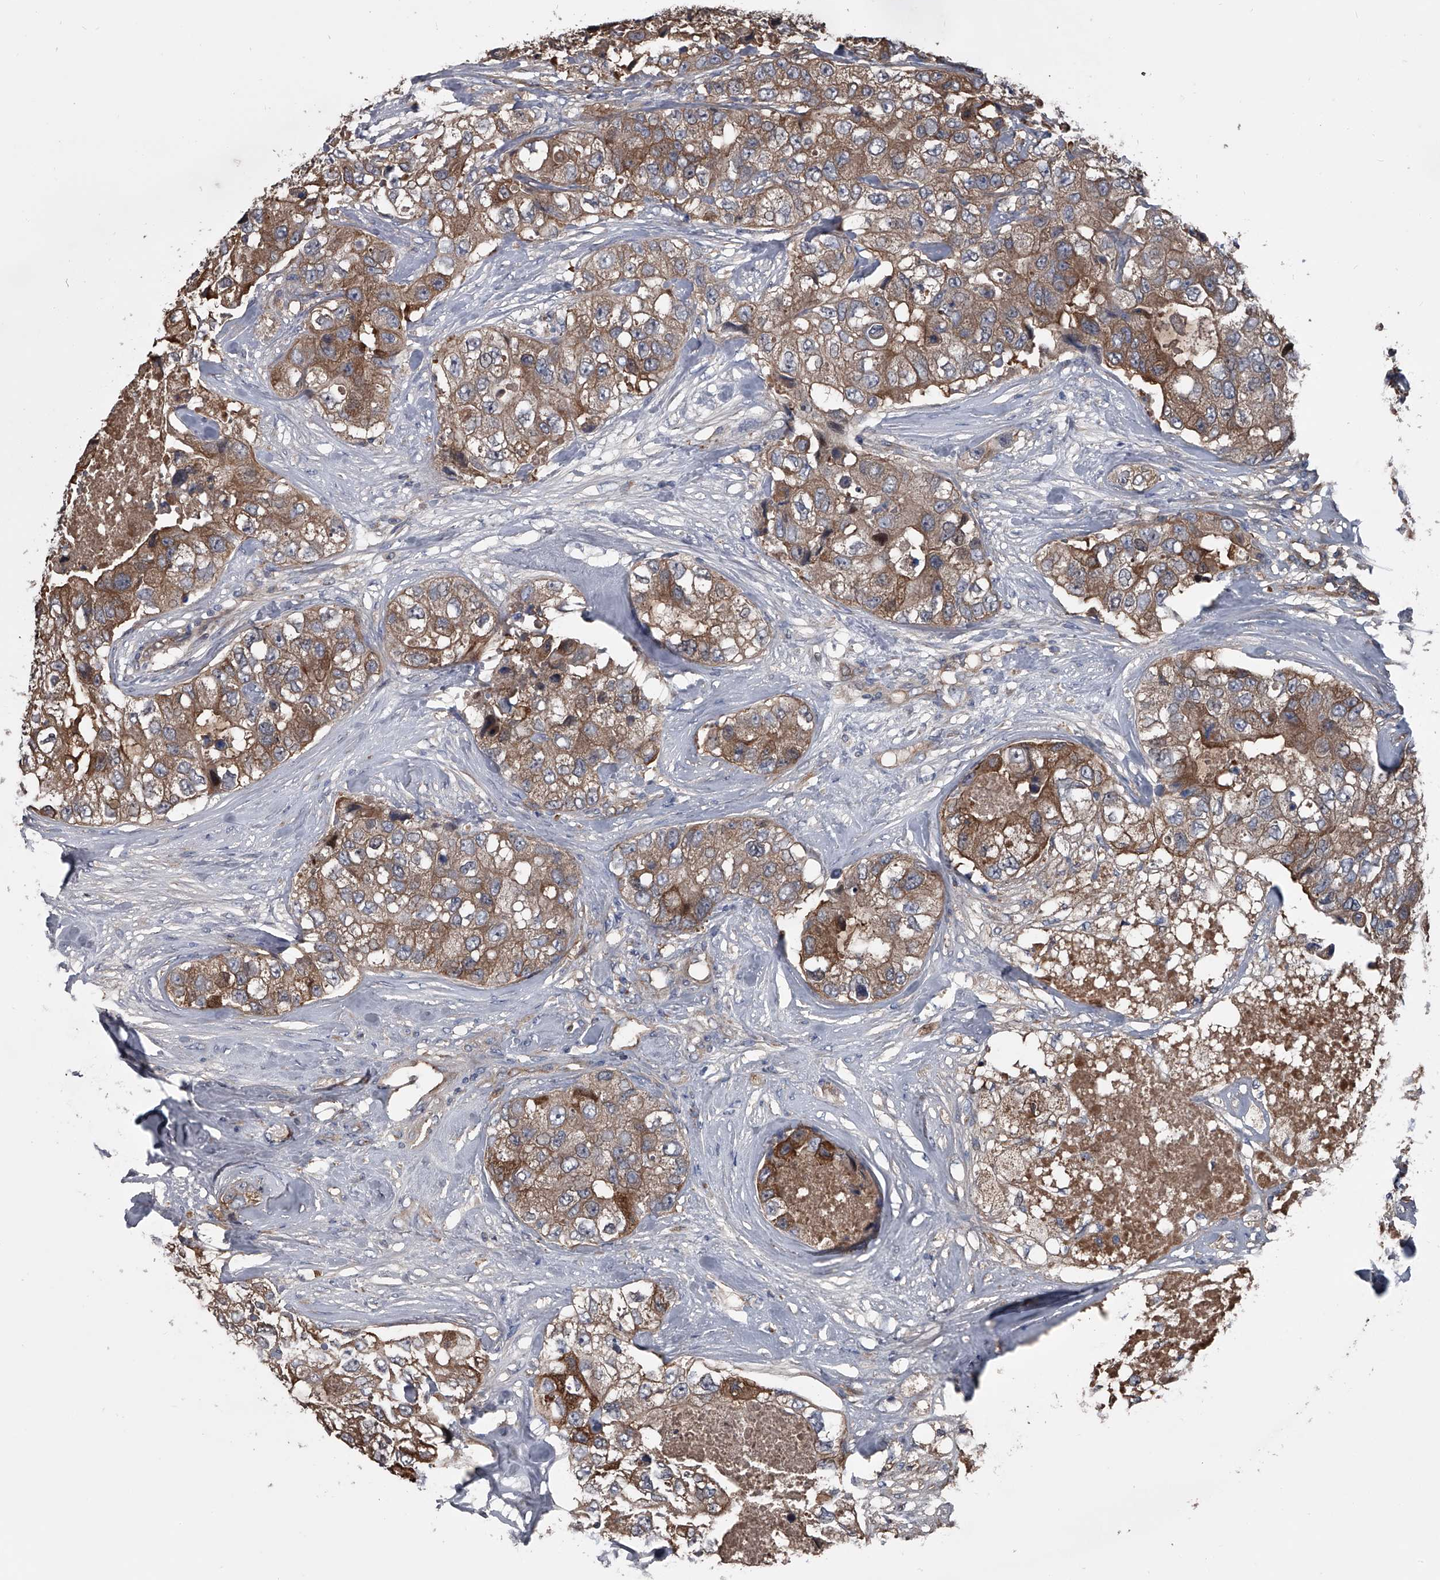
{"staining": {"intensity": "moderate", "quantity": ">75%", "location": "cytoplasmic/membranous"}, "tissue": "breast cancer", "cell_type": "Tumor cells", "image_type": "cancer", "snomed": [{"axis": "morphology", "description": "Duct carcinoma"}, {"axis": "topography", "description": "Breast"}], "caption": "Immunohistochemistry micrograph of human breast cancer stained for a protein (brown), which shows medium levels of moderate cytoplasmic/membranous positivity in about >75% of tumor cells.", "gene": "KIF13A", "patient": {"sex": "female", "age": 62}}